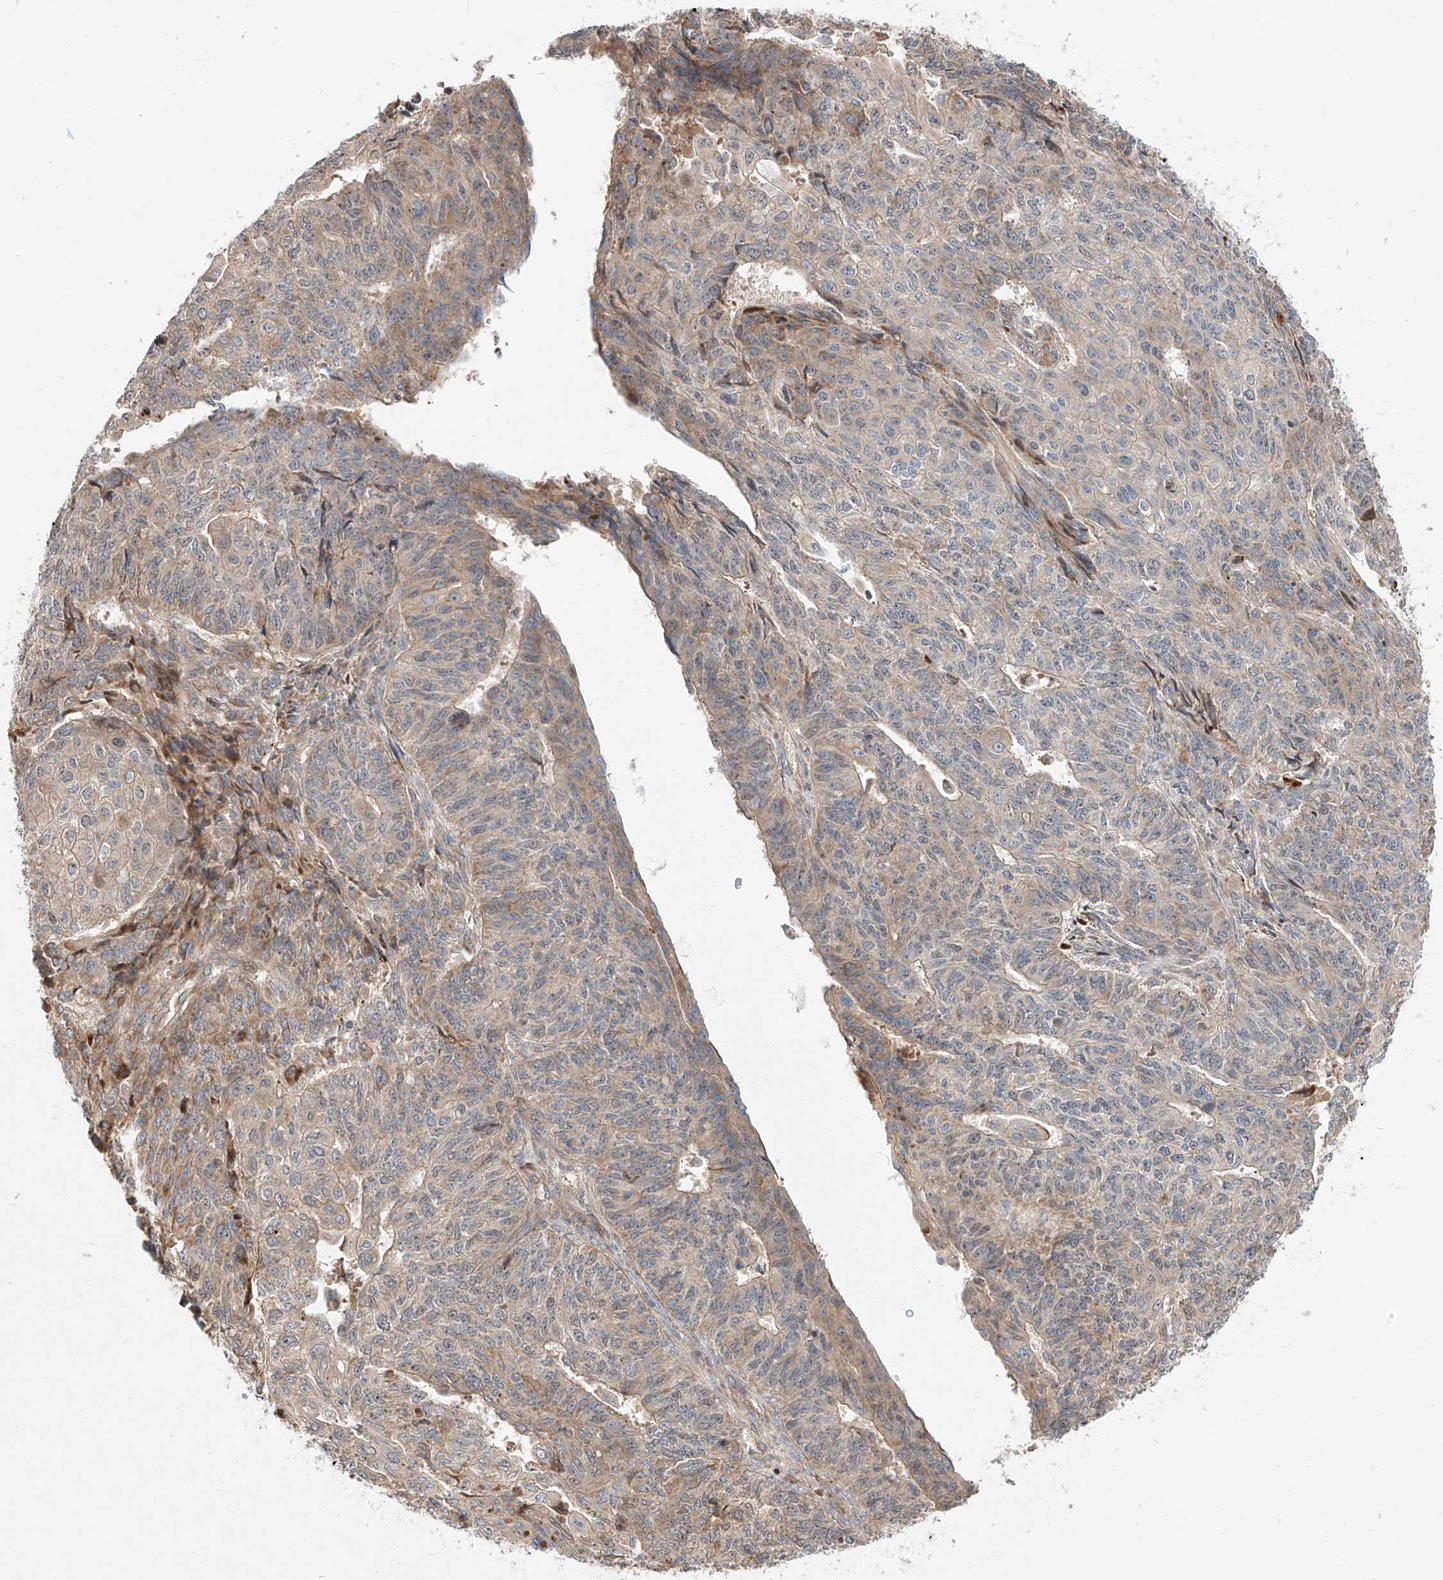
{"staining": {"intensity": "weak", "quantity": "<25%", "location": "cytoplasmic/membranous"}, "tissue": "endometrial cancer", "cell_type": "Tumor cells", "image_type": "cancer", "snomed": [{"axis": "morphology", "description": "Adenocarcinoma, NOS"}, {"axis": "topography", "description": "Endometrium"}], "caption": "This micrograph is of endometrial cancer stained with IHC to label a protein in brown with the nuclei are counter-stained blue. There is no staining in tumor cells.", "gene": "DIRAS3", "patient": {"sex": "female", "age": 32}}